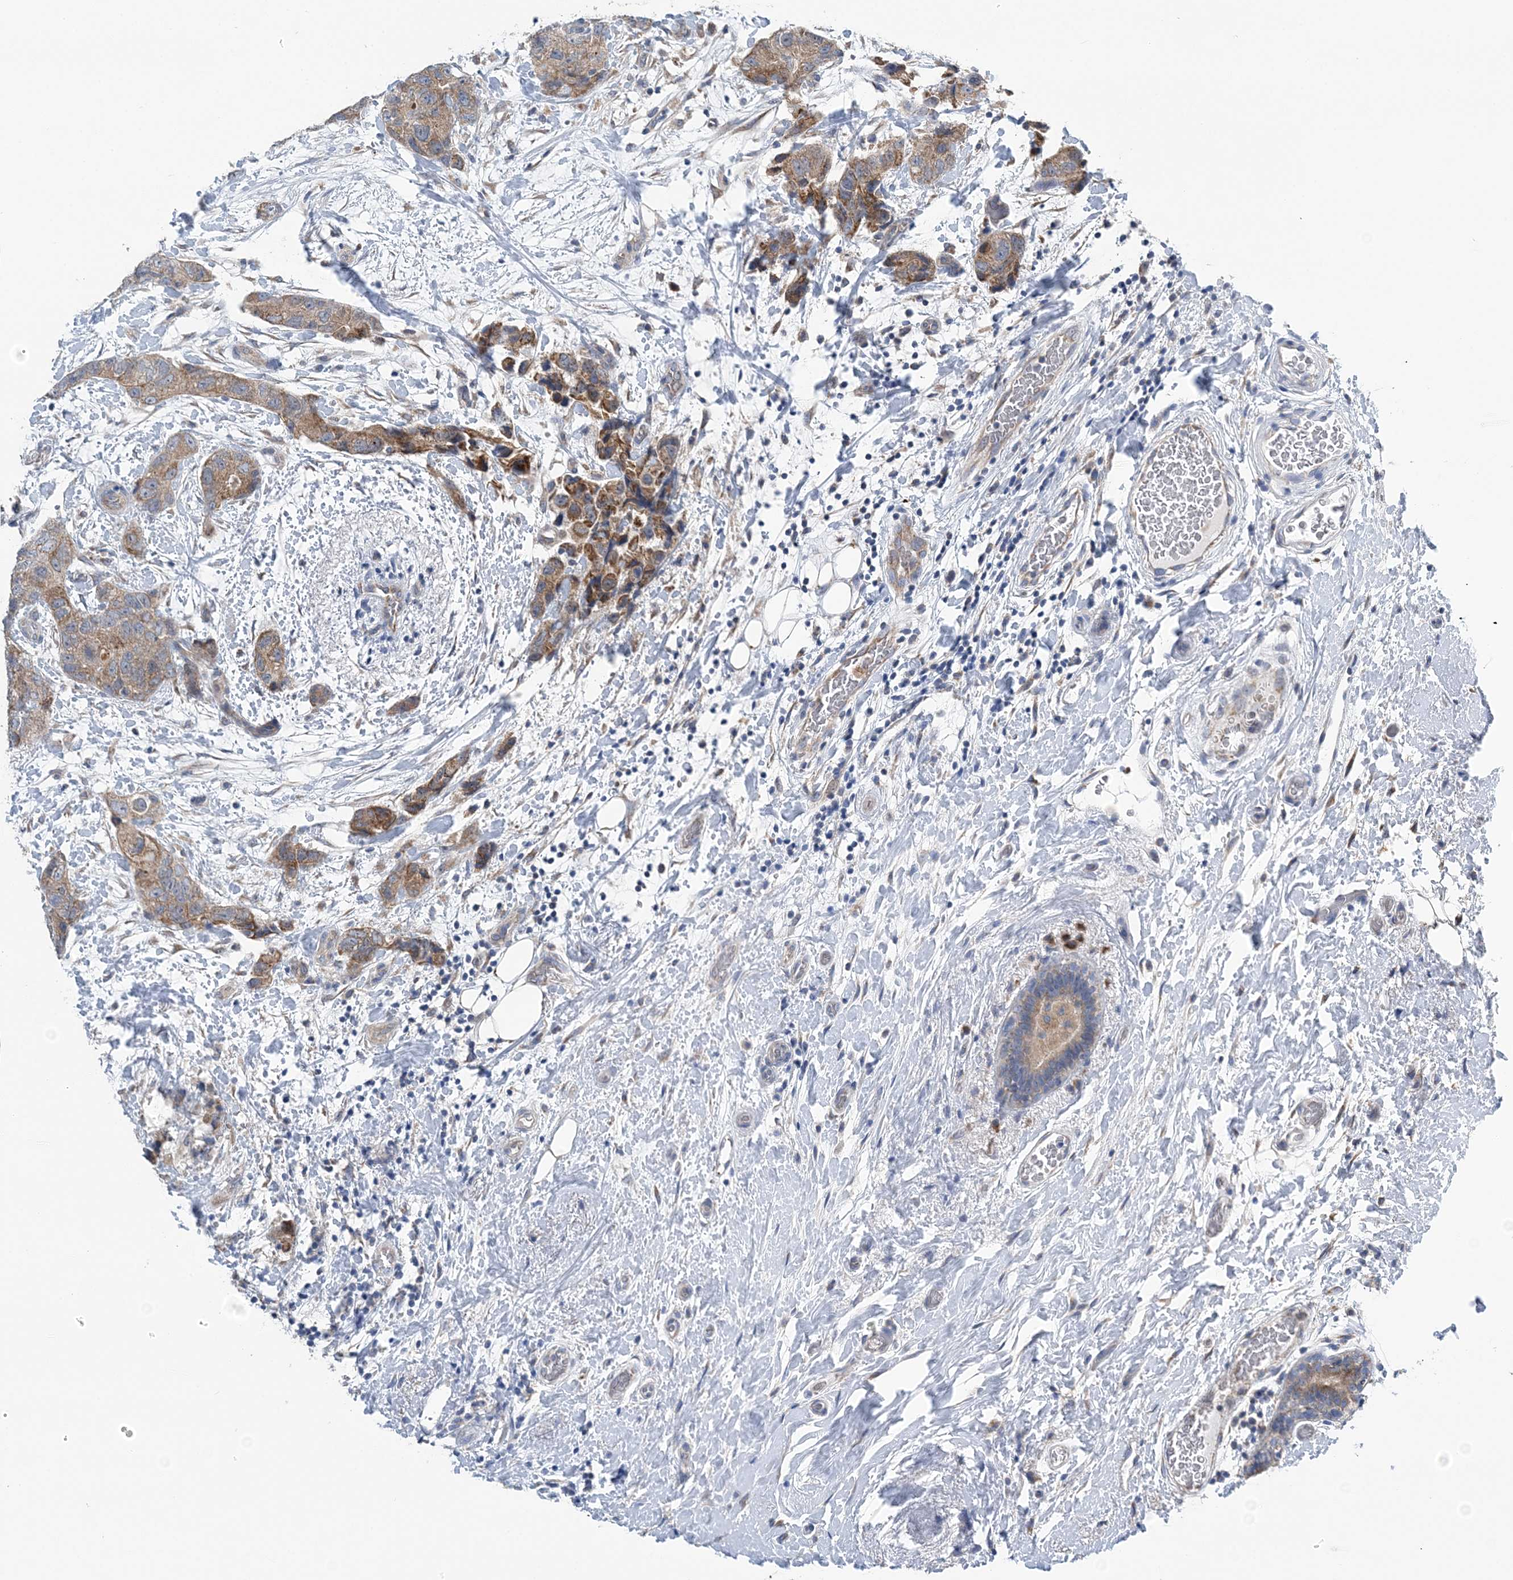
{"staining": {"intensity": "moderate", "quantity": ">75%", "location": "cytoplasmic/membranous"}, "tissue": "breast cancer", "cell_type": "Tumor cells", "image_type": "cancer", "snomed": [{"axis": "morphology", "description": "Duct carcinoma"}, {"axis": "topography", "description": "Breast"}], "caption": "Immunohistochemical staining of breast cancer reveals medium levels of moderate cytoplasmic/membranous protein expression in about >75% of tumor cells. Using DAB (3,3'-diaminobenzidine) (brown) and hematoxylin (blue) stains, captured at high magnification using brightfield microscopy.", "gene": "COPE", "patient": {"sex": "female", "age": 62}}